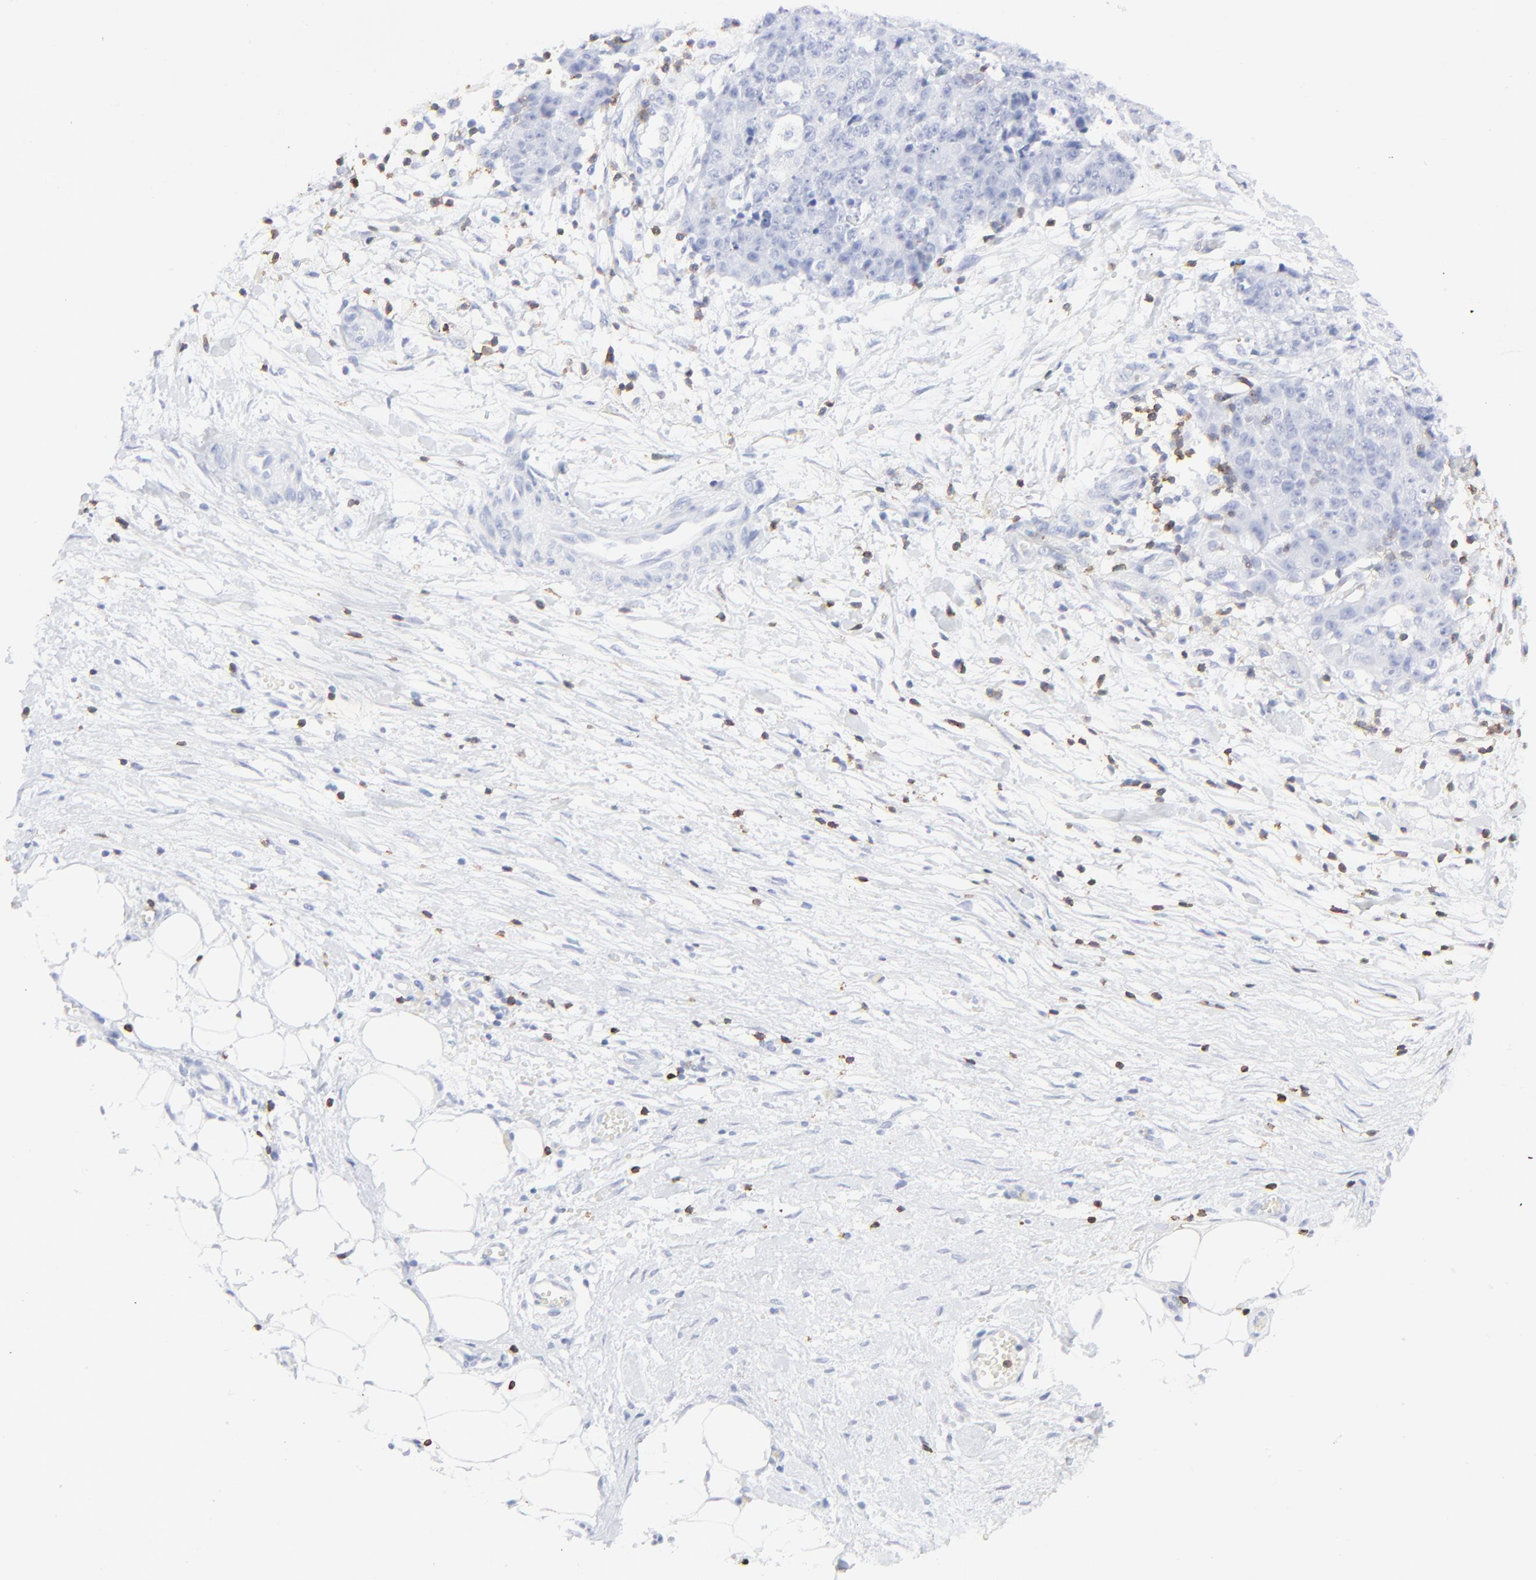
{"staining": {"intensity": "negative", "quantity": "none", "location": "none"}, "tissue": "ovarian cancer", "cell_type": "Tumor cells", "image_type": "cancer", "snomed": [{"axis": "morphology", "description": "Carcinoma, endometroid"}, {"axis": "topography", "description": "Ovary"}], "caption": "Tumor cells show no significant protein staining in ovarian endometroid carcinoma.", "gene": "LCK", "patient": {"sex": "female", "age": 42}}